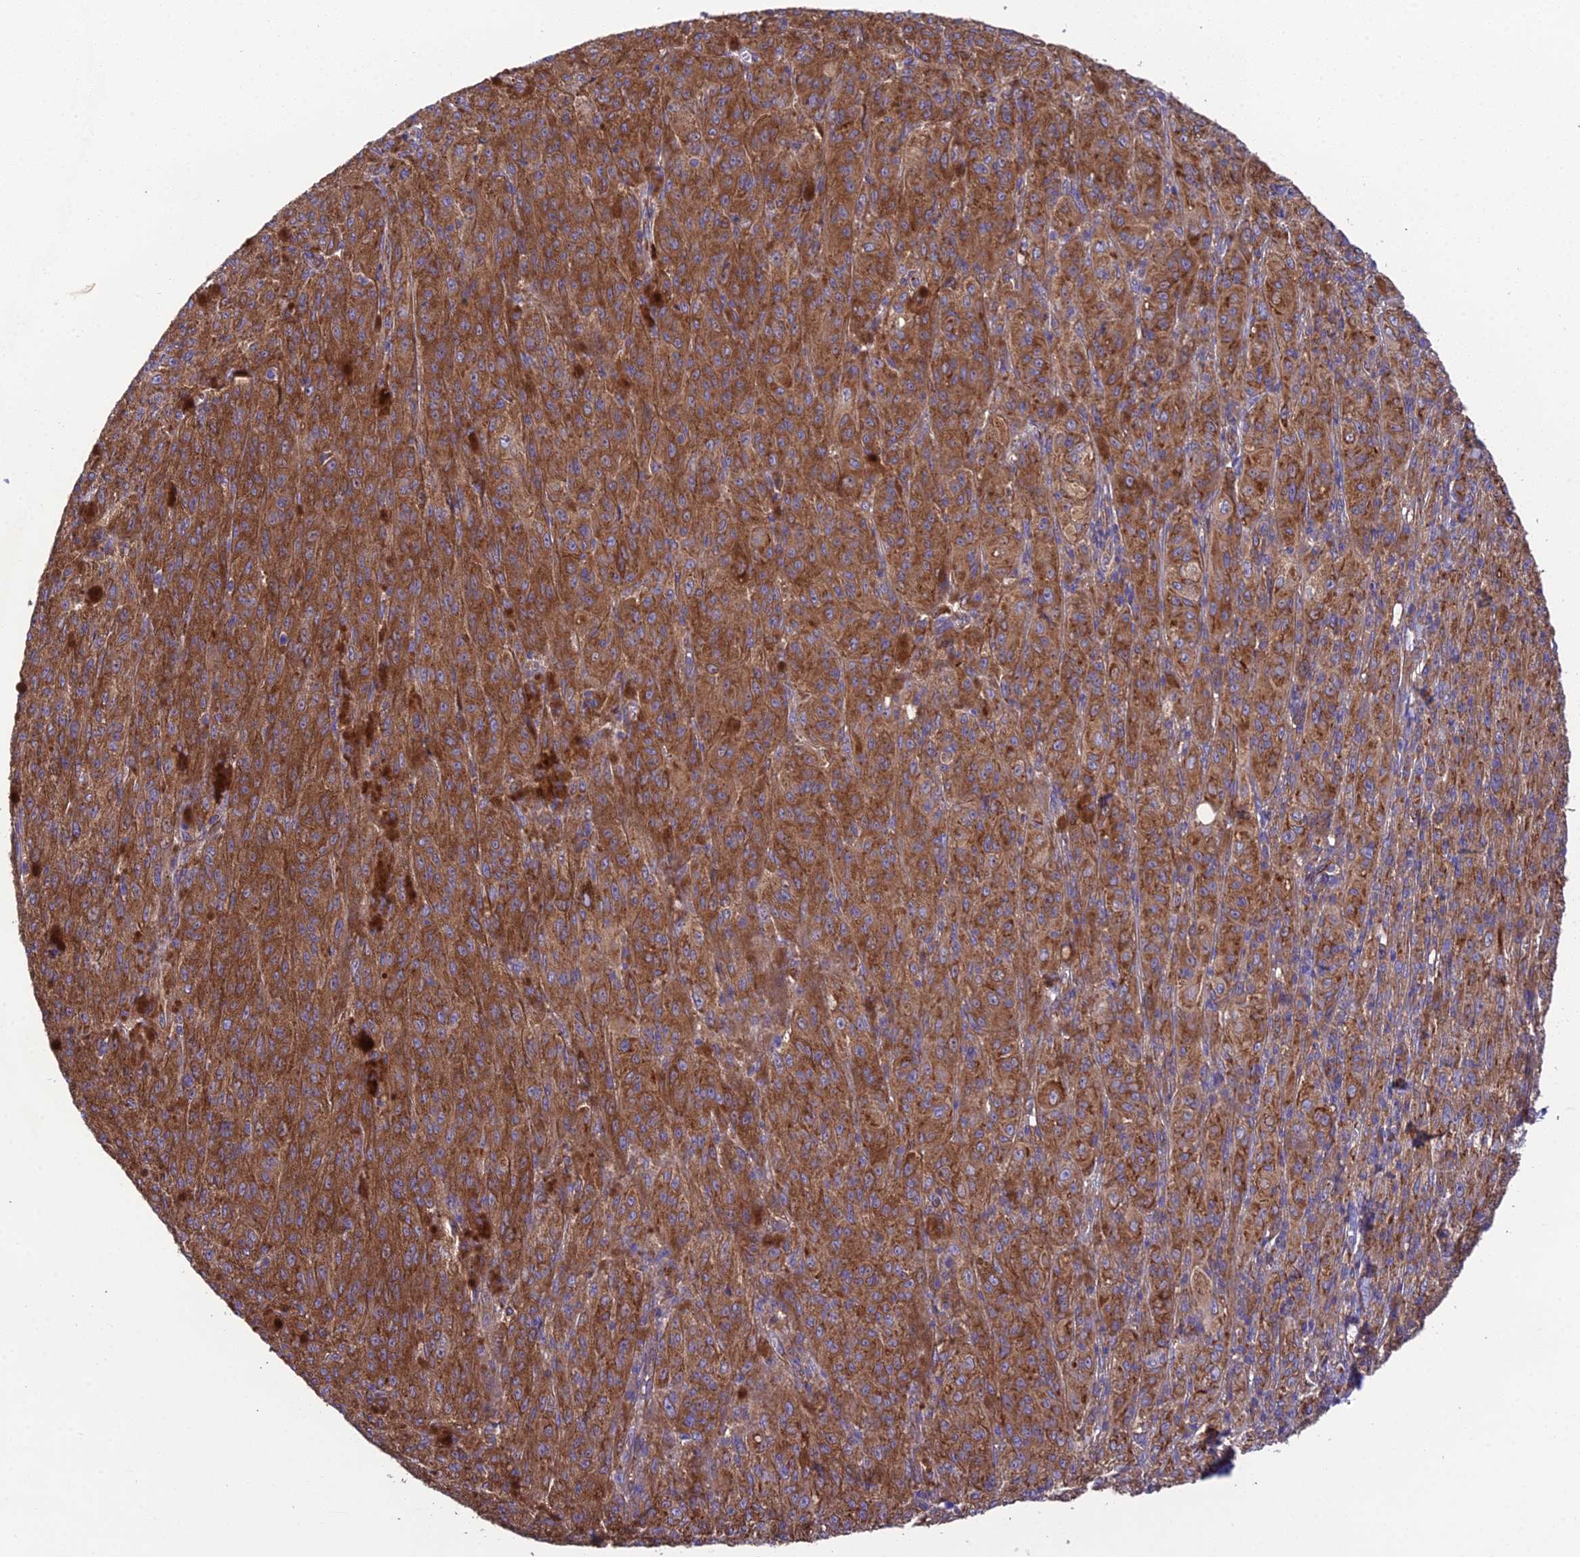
{"staining": {"intensity": "strong", "quantity": ">75%", "location": "cytoplasmic/membranous"}, "tissue": "melanoma", "cell_type": "Tumor cells", "image_type": "cancer", "snomed": [{"axis": "morphology", "description": "Malignant melanoma, NOS"}, {"axis": "topography", "description": "Skin"}], "caption": "Melanoma was stained to show a protein in brown. There is high levels of strong cytoplasmic/membranous positivity in about >75% of tumor cells.", "gene": "BLOC1S4", "patient": {"sex": "female", "age": 52}}